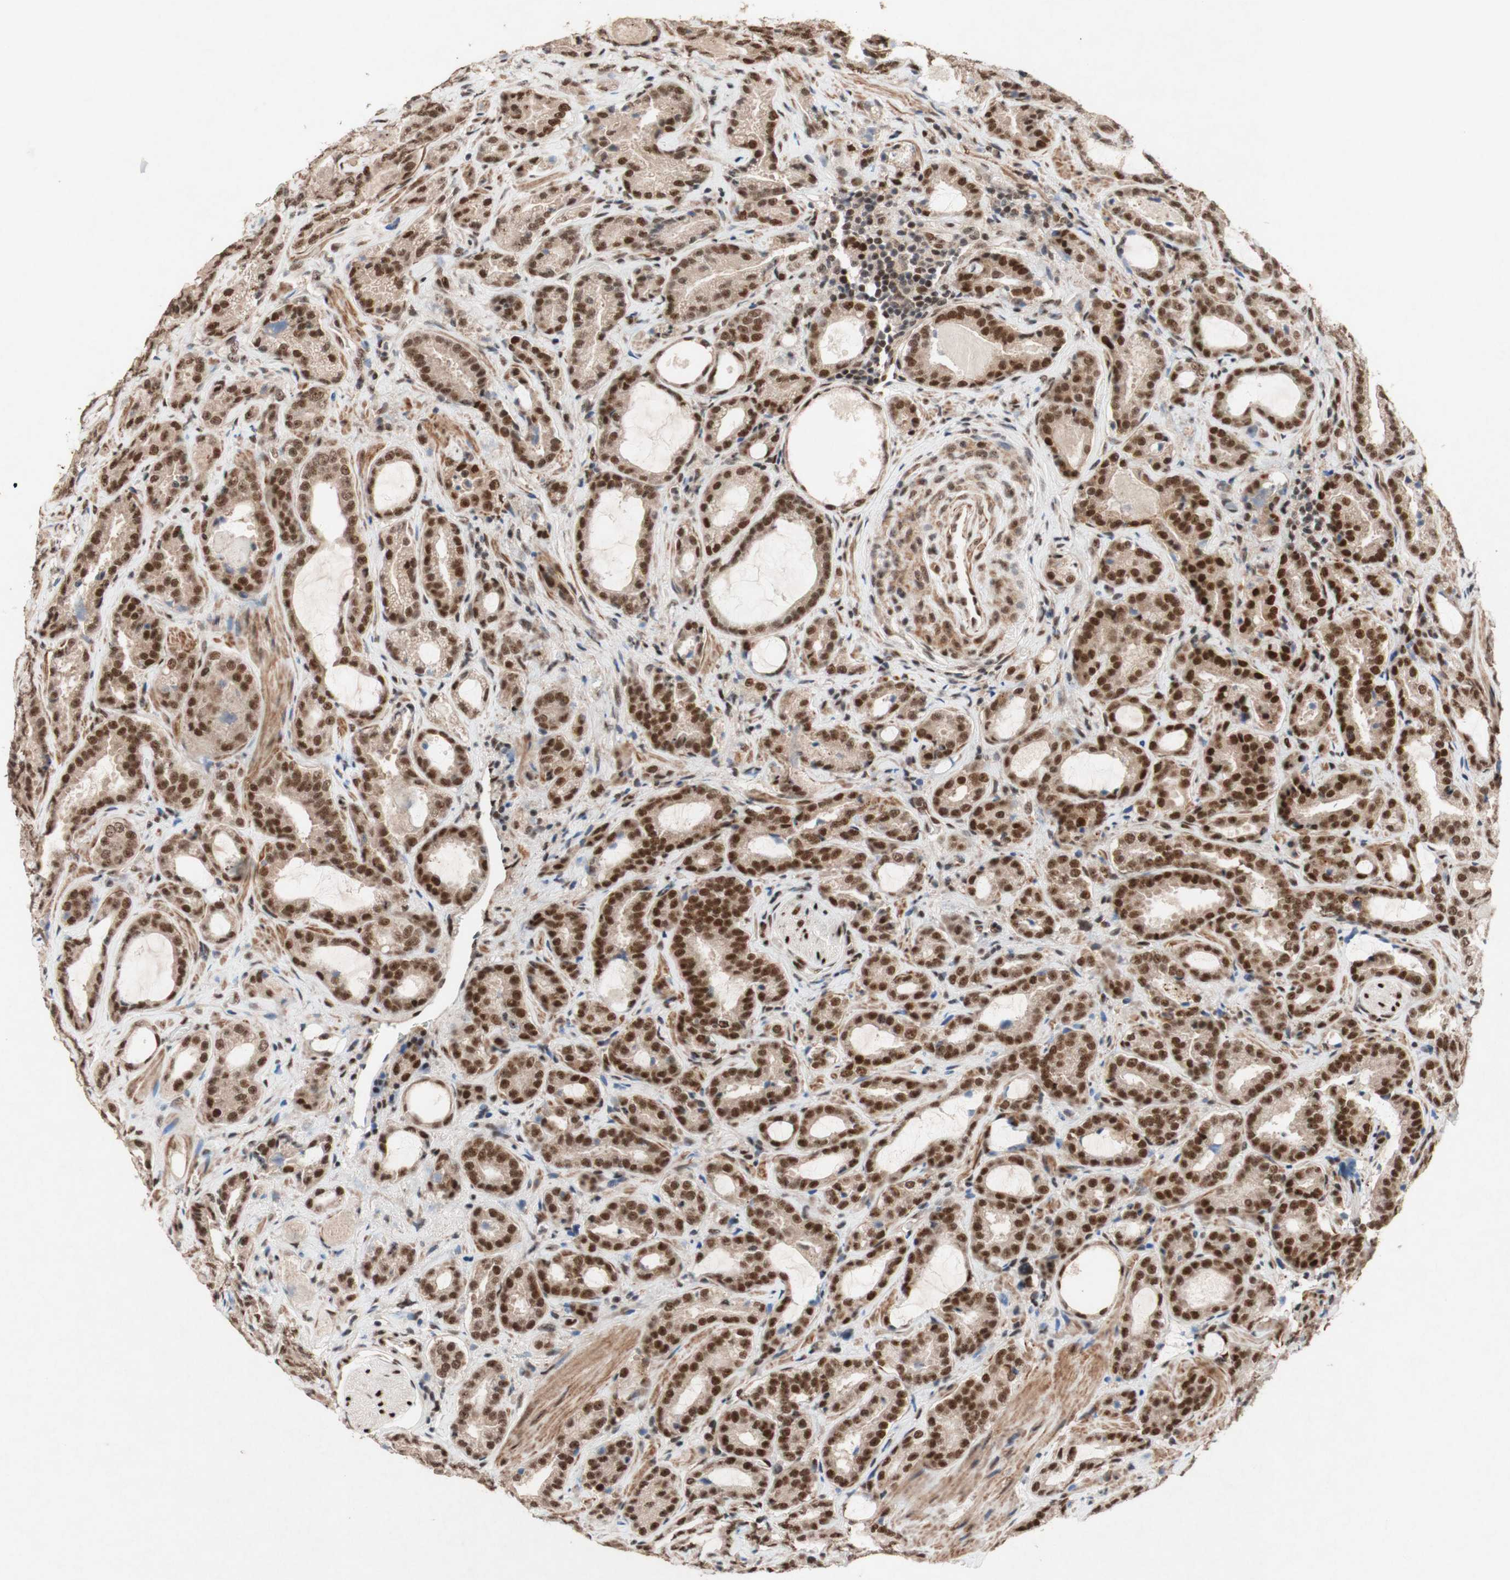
{"staining": {"intensity": "moderate", "quantity": ">75%", "location": "nuclear"}, "tissue": "prostate cancer", "cell_type": "Tumor cells", "image_type": "cancer", "snomed": [{"axis": "morphology", "description": "Adenocarcinoma, Low grade"}, {"axis": "topography", "description": "Prostate"}], "caption": "Adenocarcinoma (low-grade) (prostate) tissue displays moderate nuclear staining in approximately >75% of tumor cells, visualized by immunohistochemistry. The staining was performed using DAB to visualize the protein expression in brown, while the nuclei were stained in blue with hematoxylin (Magnification: 20x).", "gene": "TLE1", "patient": {"sex": "male", "age": 60}}